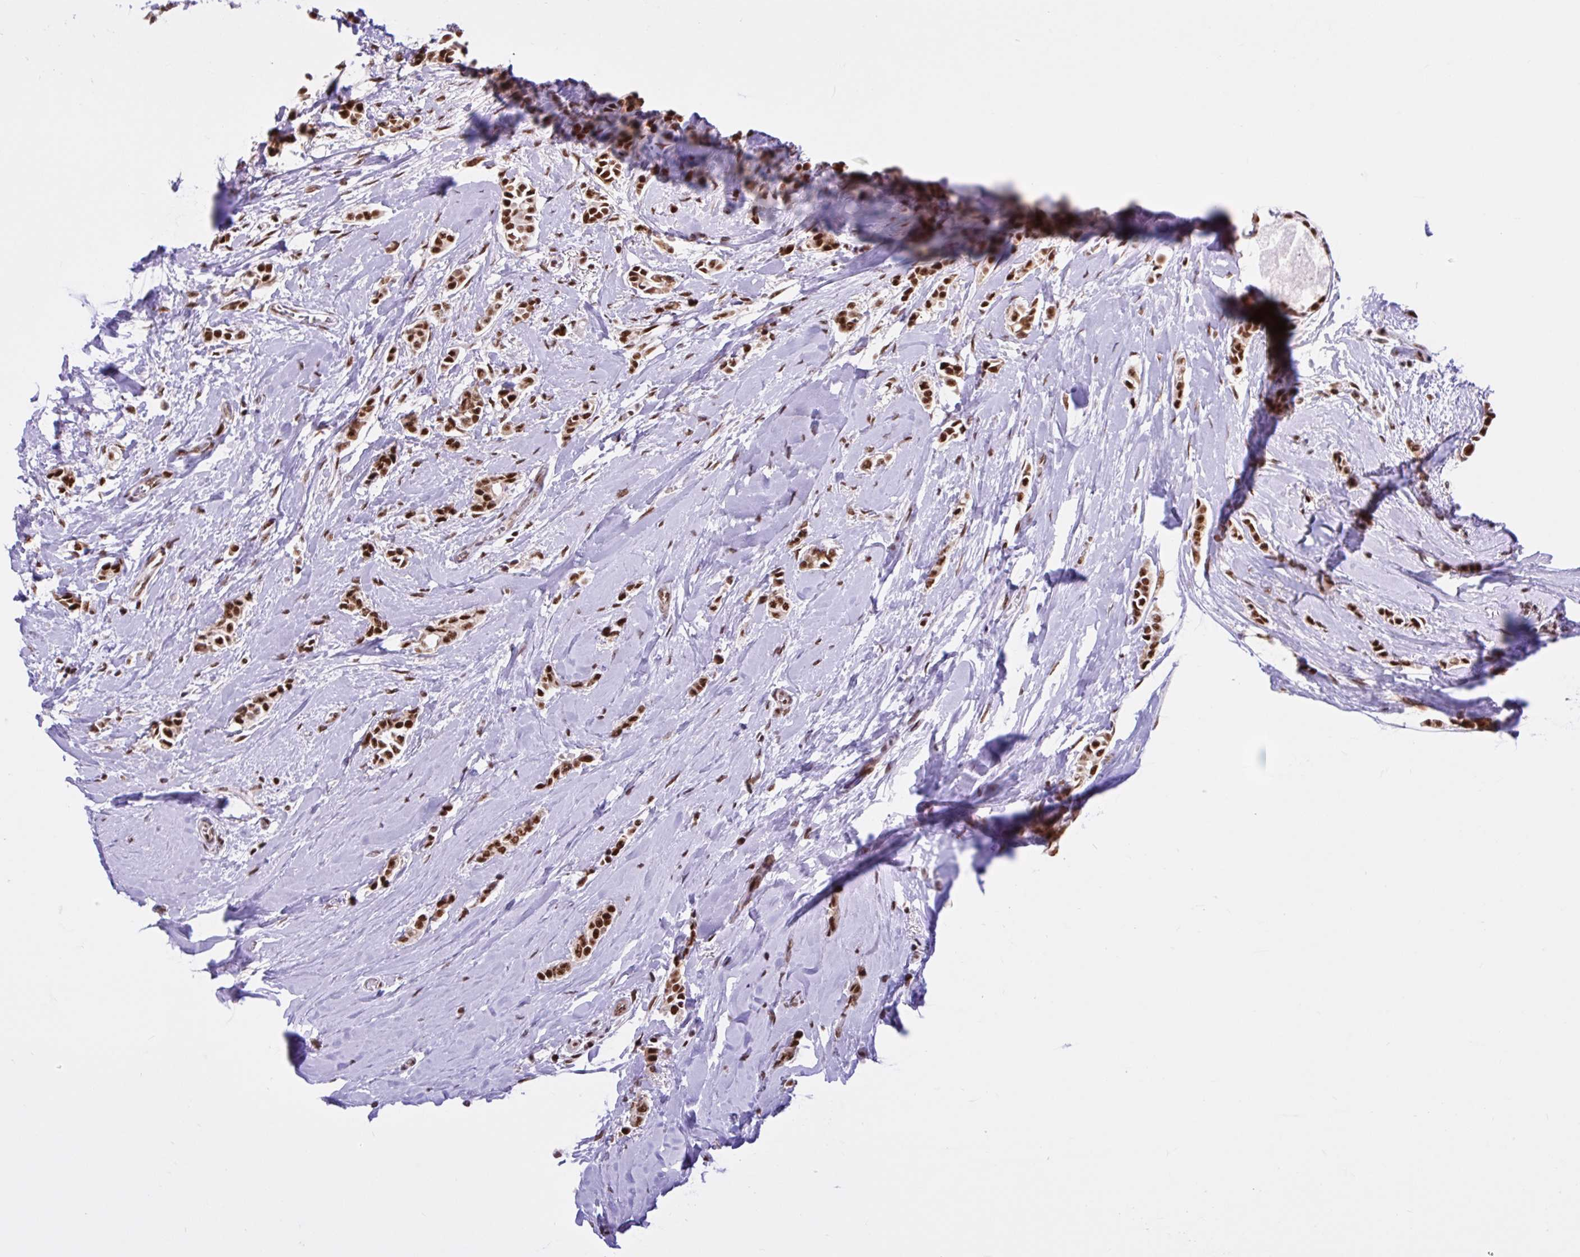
{"staining": {"intensity": "strong", "quantity": ">75%", "location": "nuclear"}, "tissue": "breast cancer", "cell_type": "Tumor cells", "image_type": "cancer", "snomed": [{"axis": "morphology", "description": "Duct carcinoma"}, {"axis": "topography", "description": "Breast"}], "caption": "Protein expression analysis of human breast cancer reveals strong nuclear positivity in about >75% of tumor cells.", "gene": "CCDC12", "patient": {"sex": "female", "age": 64}}